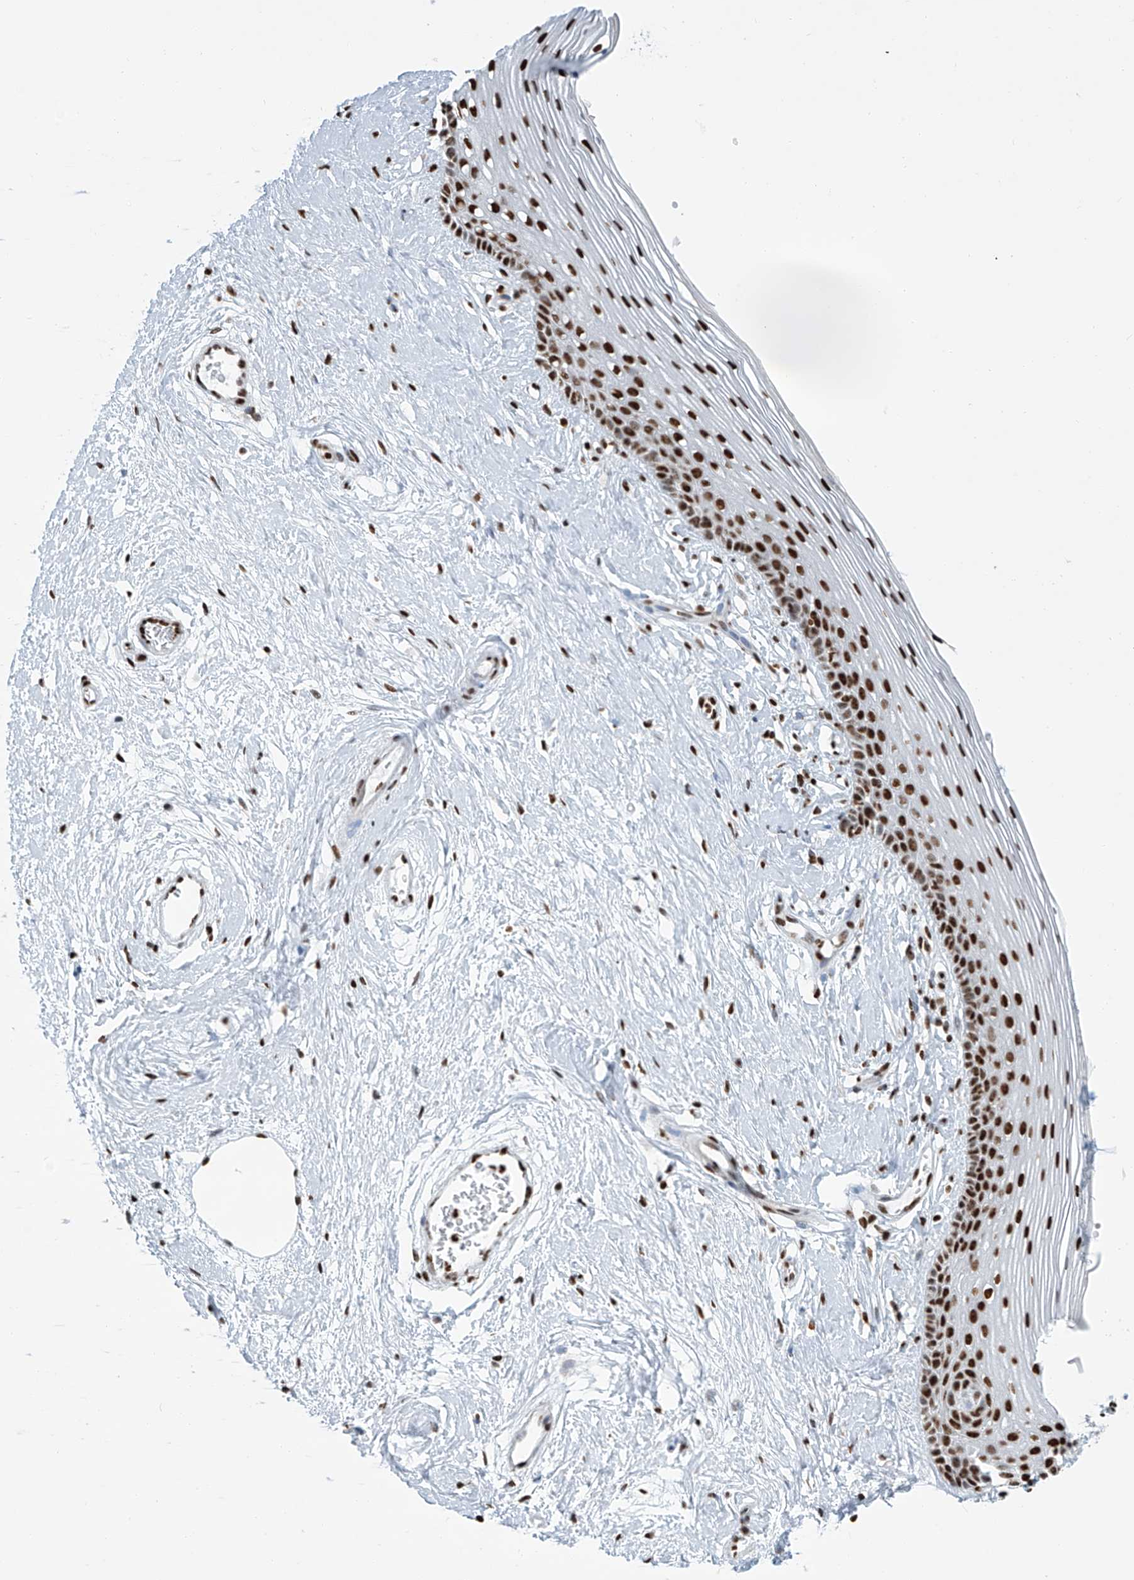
{"staining": {"intensity": "strong", "quantity": ">75%", "location": "nuclear"}, "tissue": "vagina", "cell_type": "Squamous epithelial cells", "image_type": "normal", "snomed": [{"axis": "morphology", "description": "Normal tissue, NOS"}, {"axis": "topography", "description": "Vagina"}], "caption": "Immunohistochemical staining of unremarkable vagina exhibits >75% levels of strong nuclear protein staining in about >75% of squamous epithelial cells. Using DAB (3,3'-diaminobenzidine) (brown) and hematoxylin (blue) stains, captured at high magnification using brightfield microscopy.", "gene": "ENSG00000257390", "patient": {"sex": "female", "age": 46}}